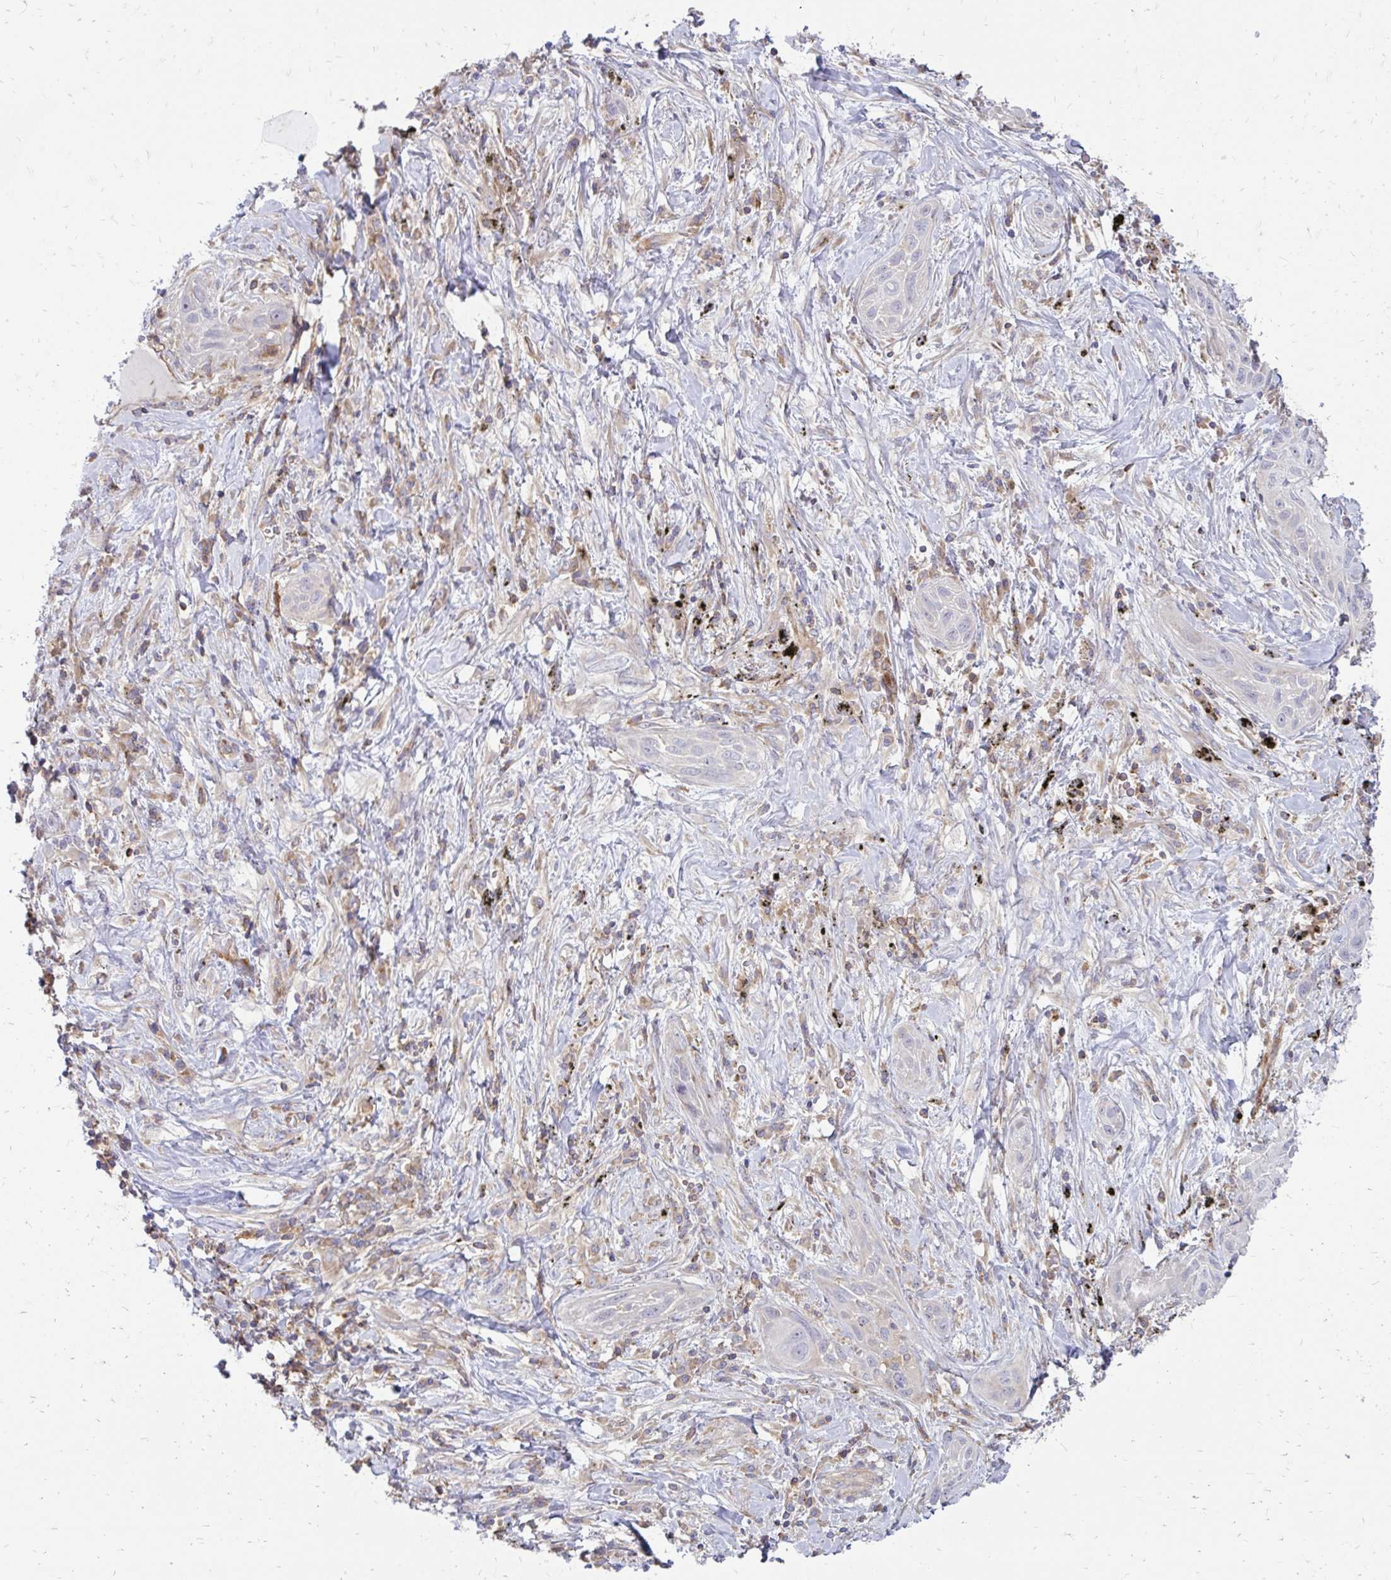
{"staining": {"intensity": "negative", "quantity": "none", "location": "none"}, "tissue": "lung cancer", "cell_type": "Tumor cells", "image_type": "cancer", "snomed": [{"axis": "morphology", "description": "Squamous cell carcinoma, NOS"}, {"axis": "topography", "description": "Lung"}], "caption": "A photomicrograph of lung cancer (squamous cell carcinoma) stained for a protein demonstrates no brown staining in tumor cells. Brightfield microscopy of immunohistochemistry stained with DAB (brown) and hematoxylin (blue), captured at high magnification.", "gene": "ASAP1", "patient": {"sex": "male", "age": 79}}